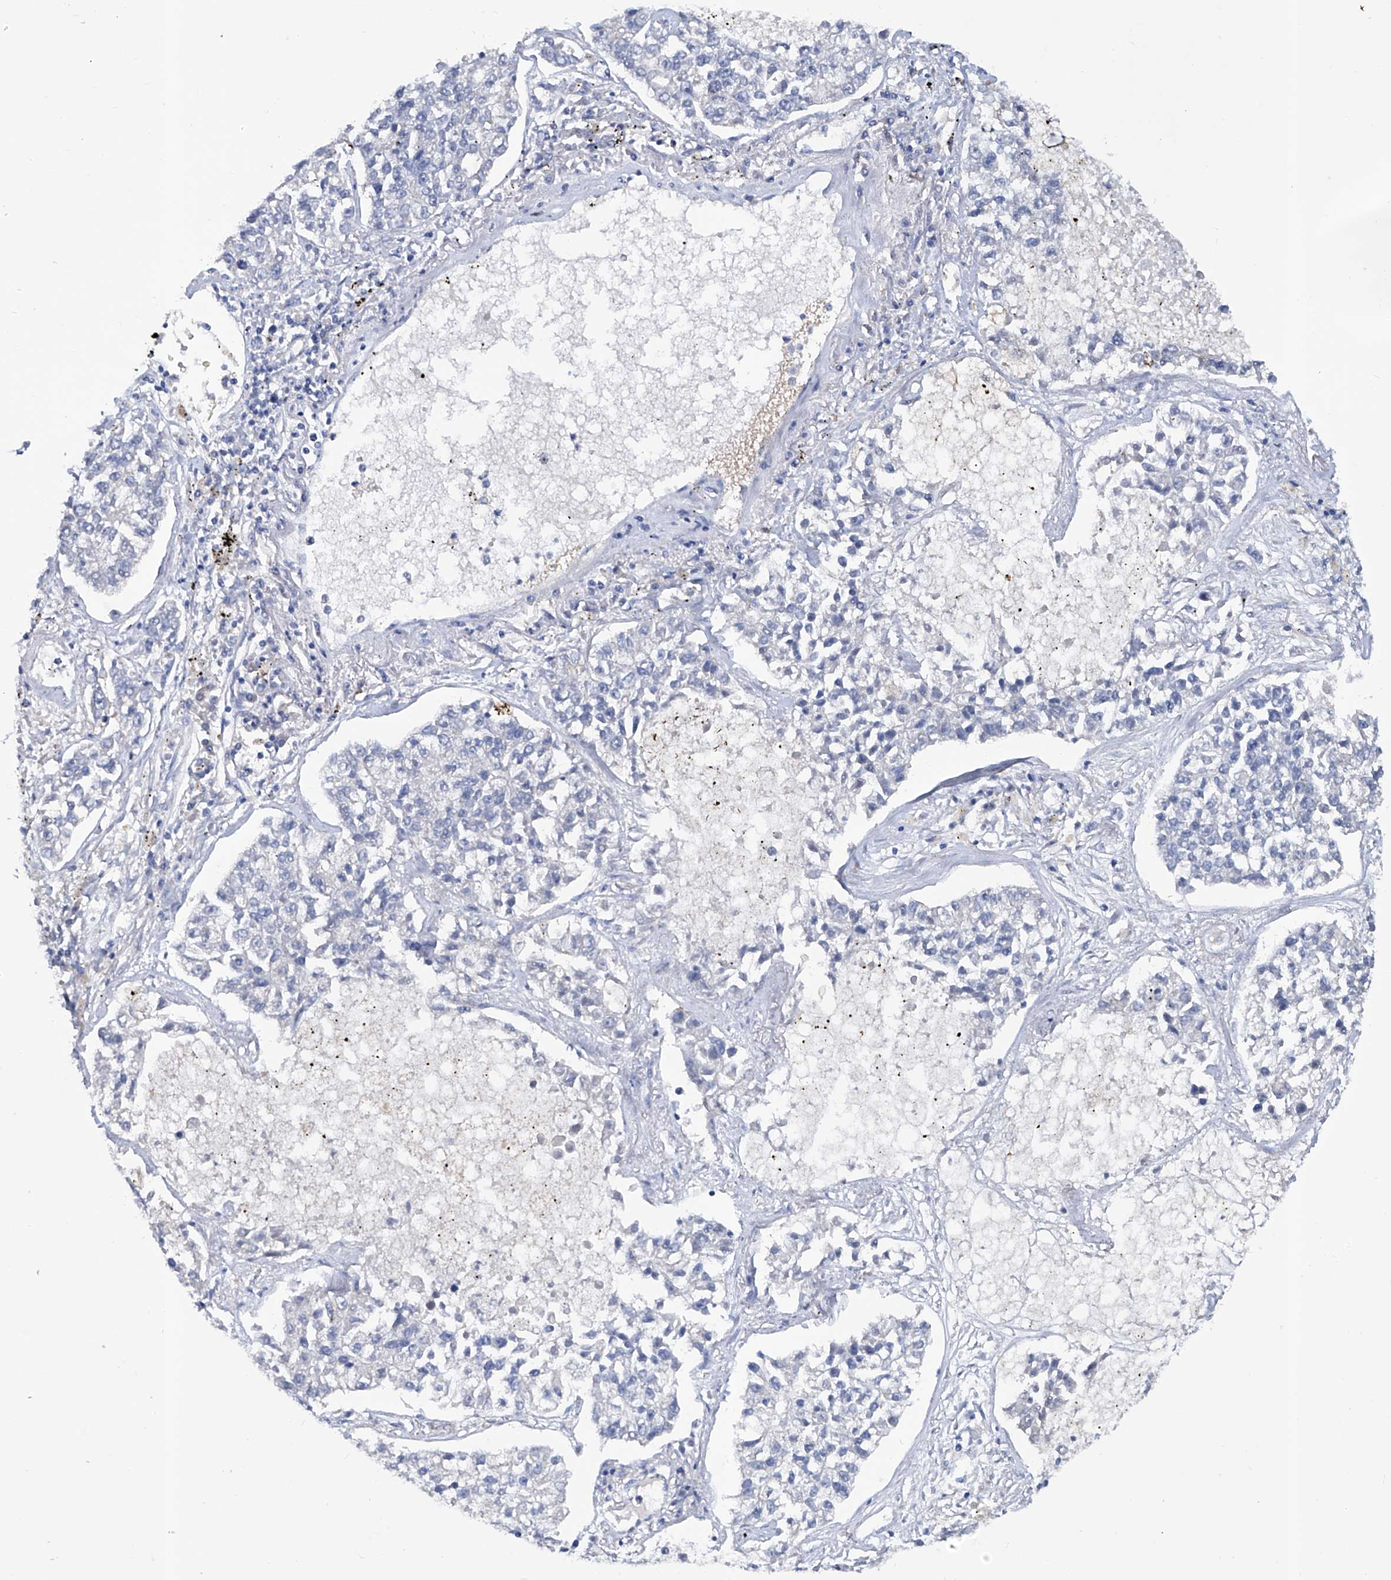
{"staining": {"intensity": "negative", "quantity": "none", "location": "none"}, "tissue": "lung cancer", "cell_type": "Tumor cells", "image_type": "cancer", "snomed": [{"axis": "morphology", "description": "Adenocarcinoma, NOS"}, {"axis": "topography", "description": "Lung"}], "caption": "Immunohistochemical staining of human lung cancer shows no significant positivity in tumor cells.", "gene": "KLHL17", "patient": {"sex": "male", "age": 49}}